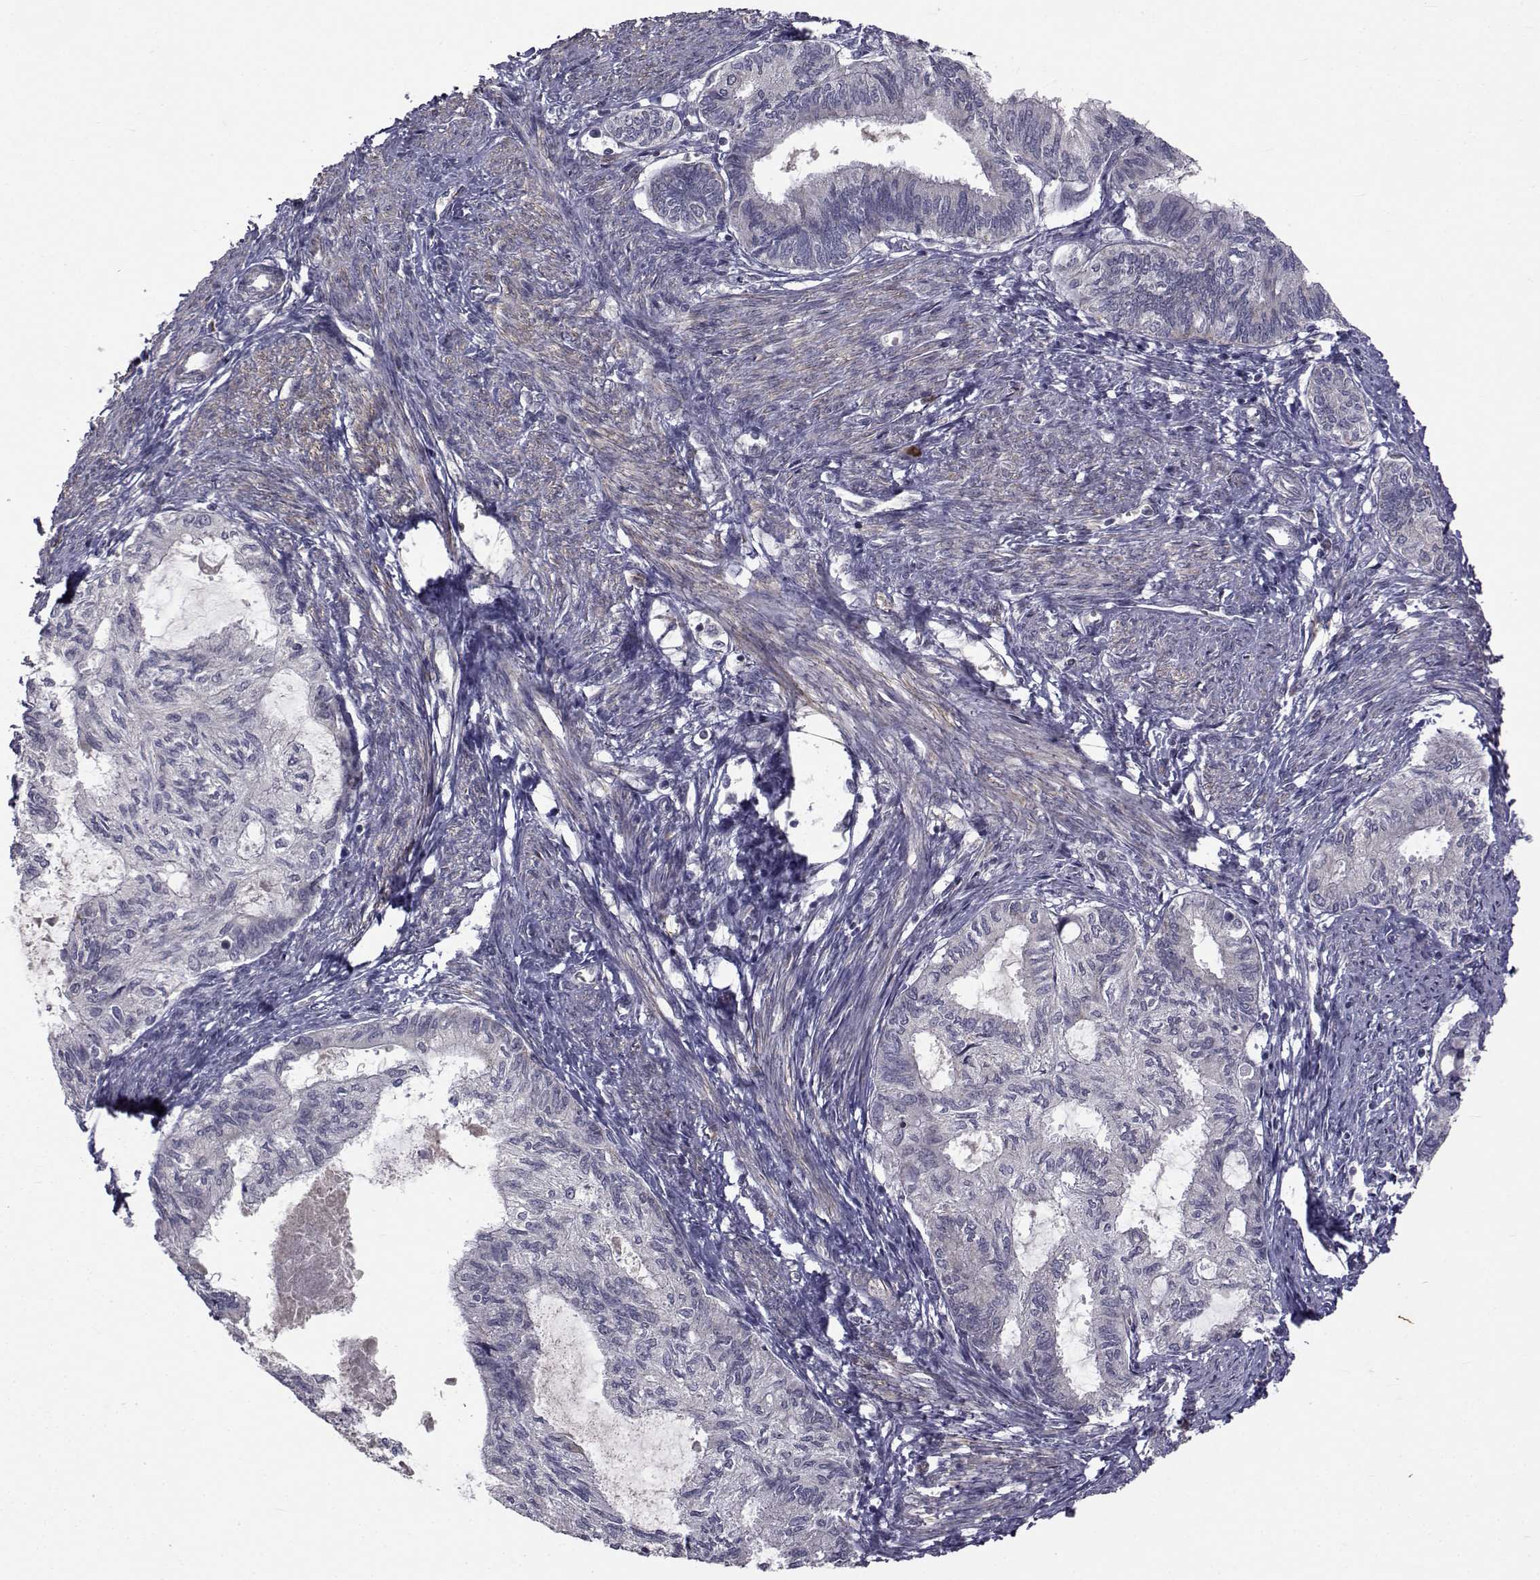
{"staining": {"intensity": "negative", "quantity": "none", "location": "none"}, "tissue": "endometrial cancer", "cell_type": "Tumor cells", "image_type": "cancer", "snomed": [{"axis": "morphology", "description": "Adenocarcinoma, NOS"}, {"axis": "topography", "description": "Endometrium"}], "caption": "Immunohistochemical staining of endometrial adenocarcinoma reveals no significant positivity in tumor cells.", "gene": "FDXR", "patient": {"sex": "female", "age": 86}}